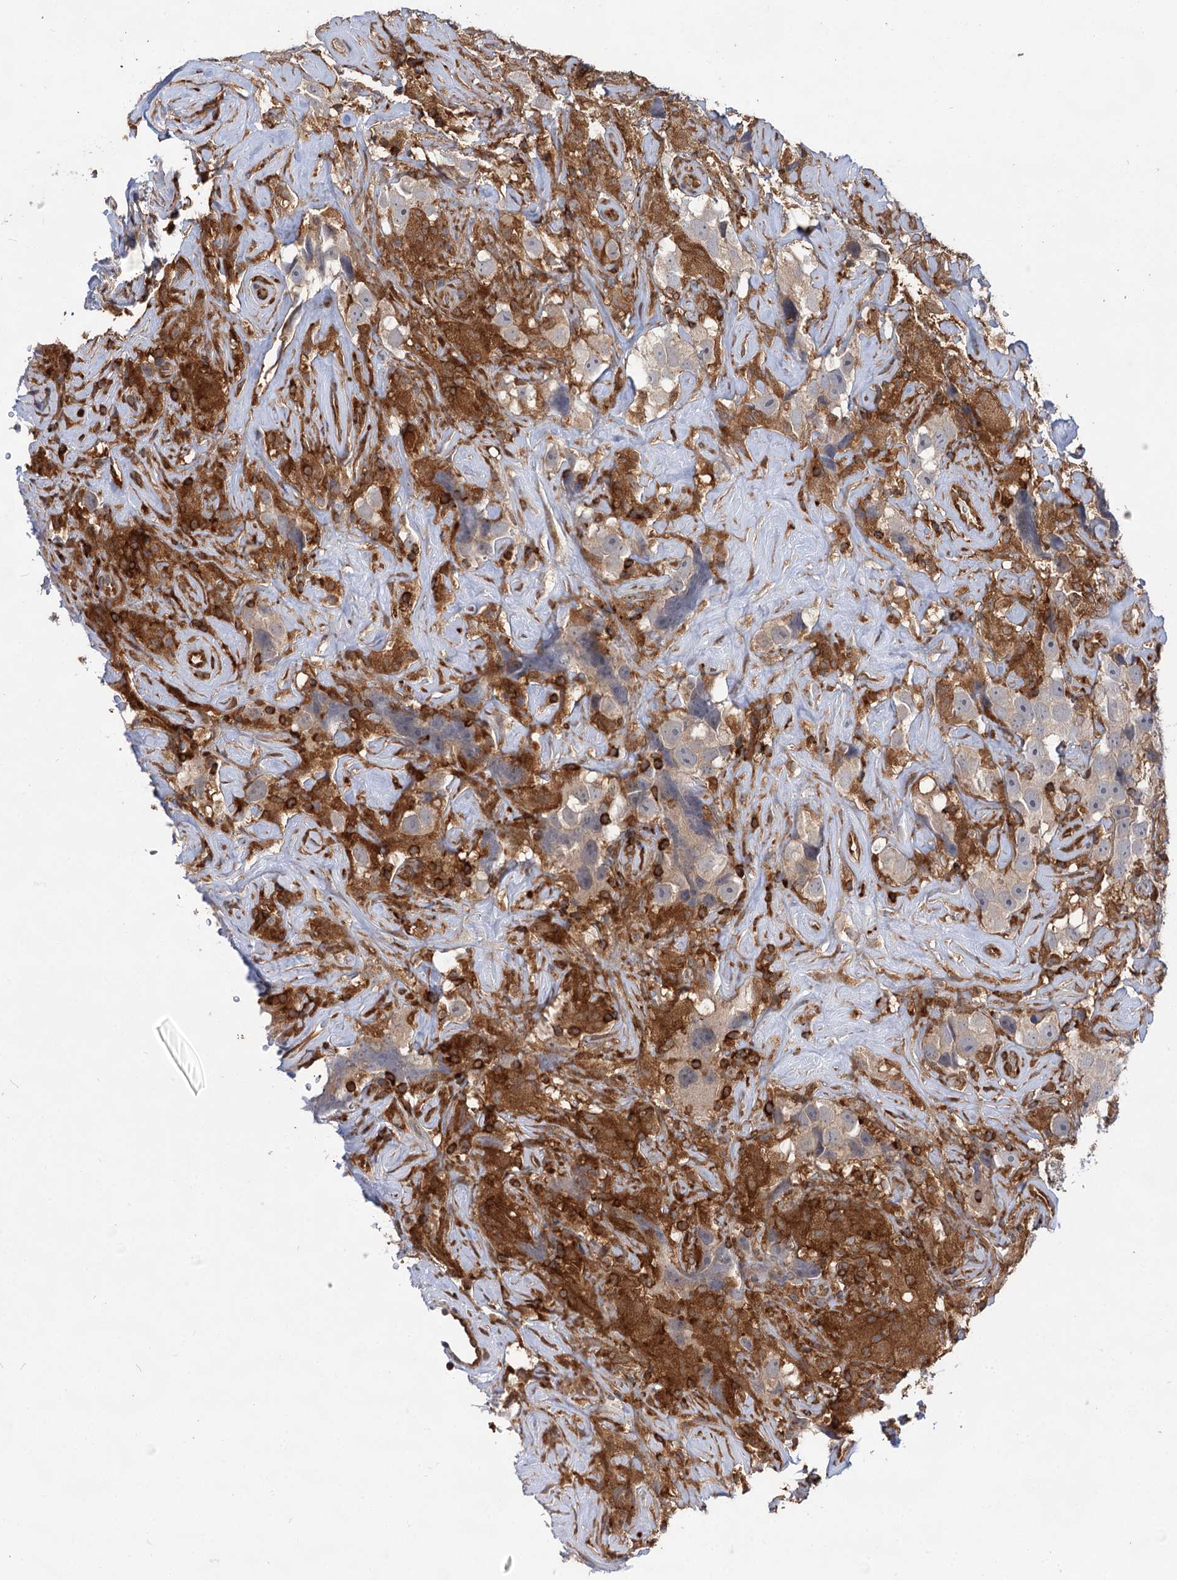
{"staining": {"intensity": "negative", "quantity": "none", "location": "none"}, "tissue": "testis cancer", "cell_type": "Tumor cells", "image_type": "cancer", "snomed": [{"axis": "morphology", "description": "Seminoma, NOS"}, {"axis": "topography", "description": "Testis"}], "caption": "An immunohistochemistry (IHC) image of testis cancer is shown. There is no staining in tumor cells of testis cancer. (Brightfield microscopy of DAB (3,3'-diaminobenzidine) IHC at high magnification).", "gene": "PACS1", "patient": {"sex": "male", "age": 49}}